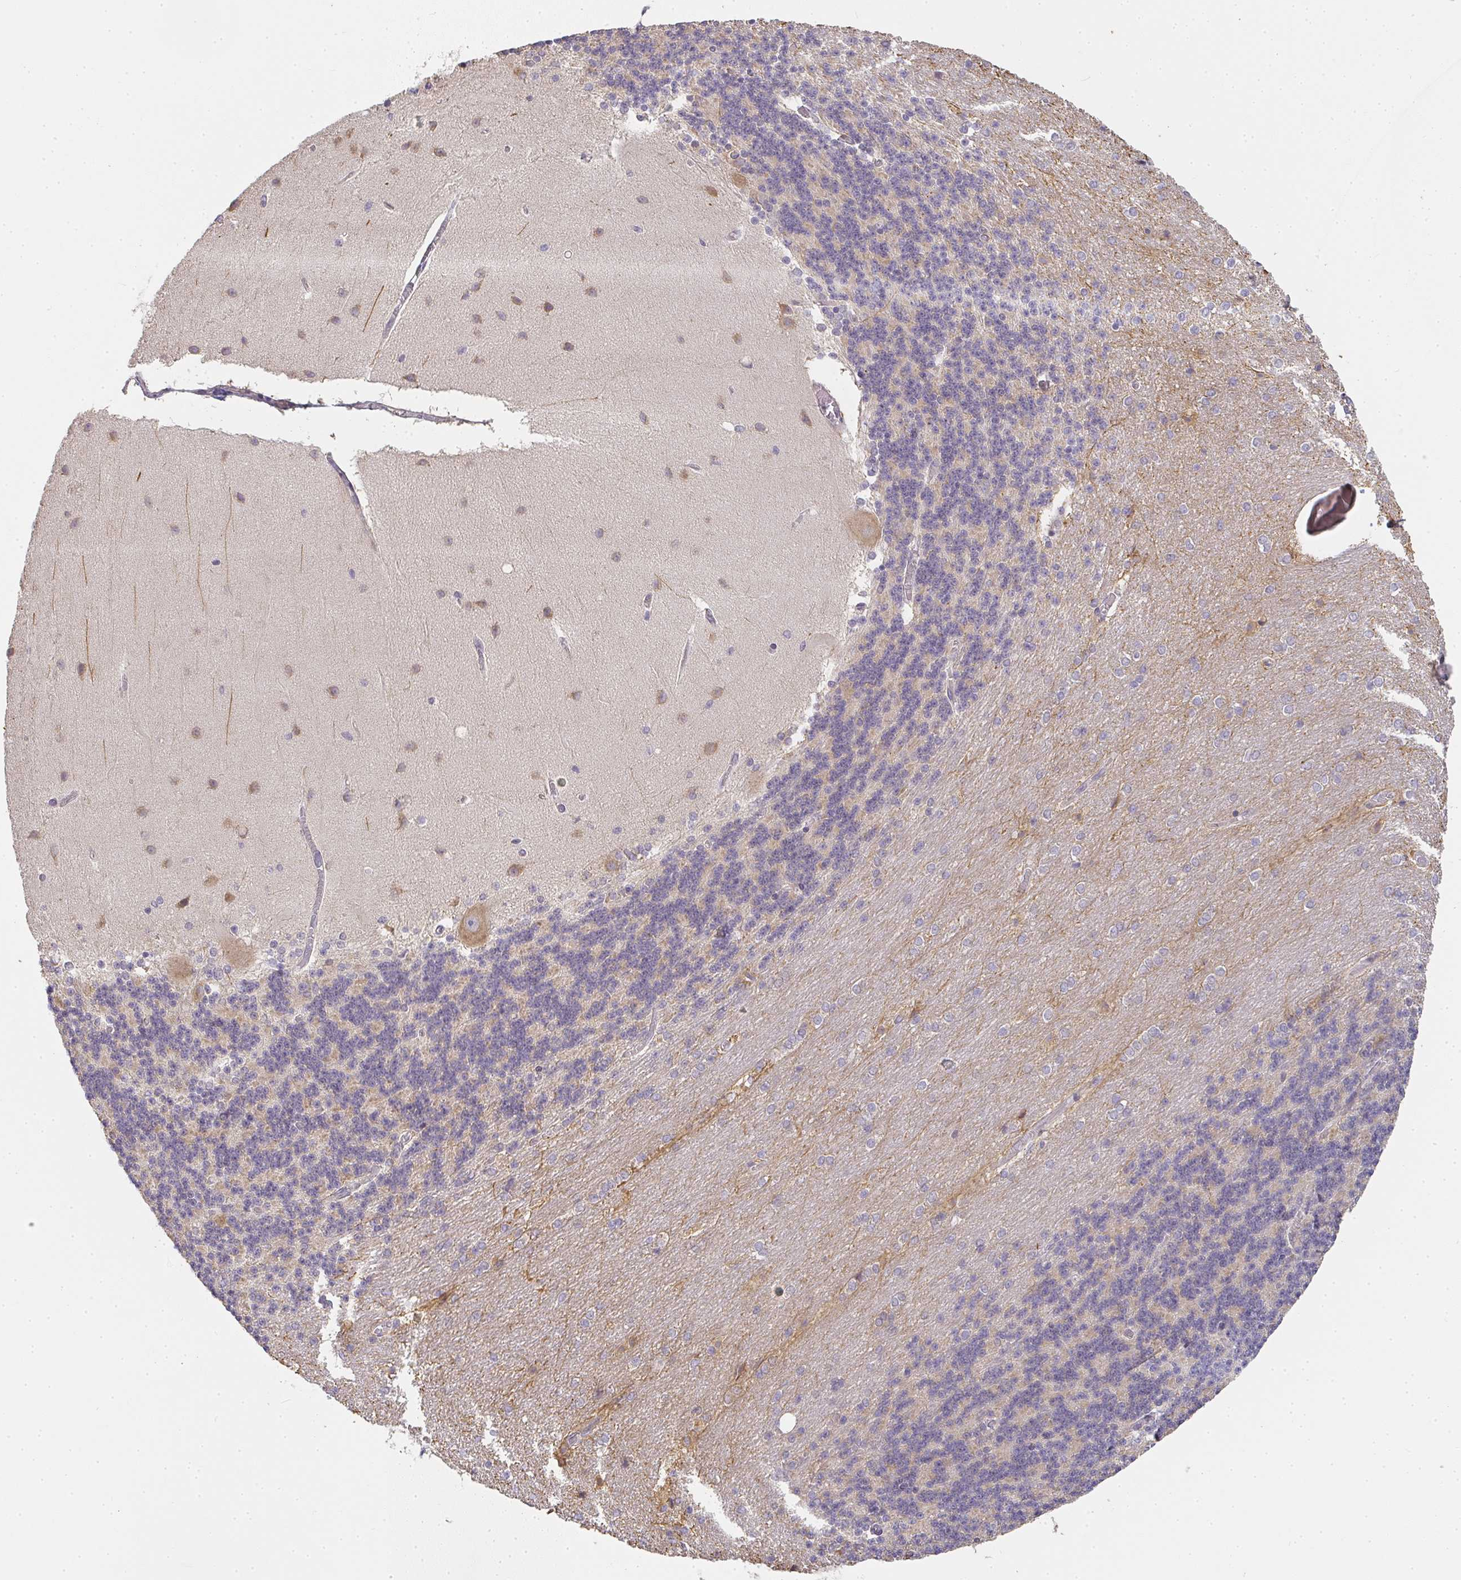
{"staining": {"intensity": "moderate", "quantity": "25%-75%", "location": "cytoplasmic/membranous"}, "tissue": "cerebellum", "cell_type": "Cells in granular layer", "image_type": "normal", "snomed": [{"axis": "morphology", "description": "Normal tissue, NOS"}, {"axis": "topography", "description": "Cerebellum"}], "caption": "This micrograph exhibits immunohistochemistry (IHC) staining of unremarkable cerebellum, with medium moderate cytoplasmic/membranous positivity in about 25%-75% of cells in granular layer.", "gene": "SLC35B3", "patient": {"sex": "female", "age": 54}}